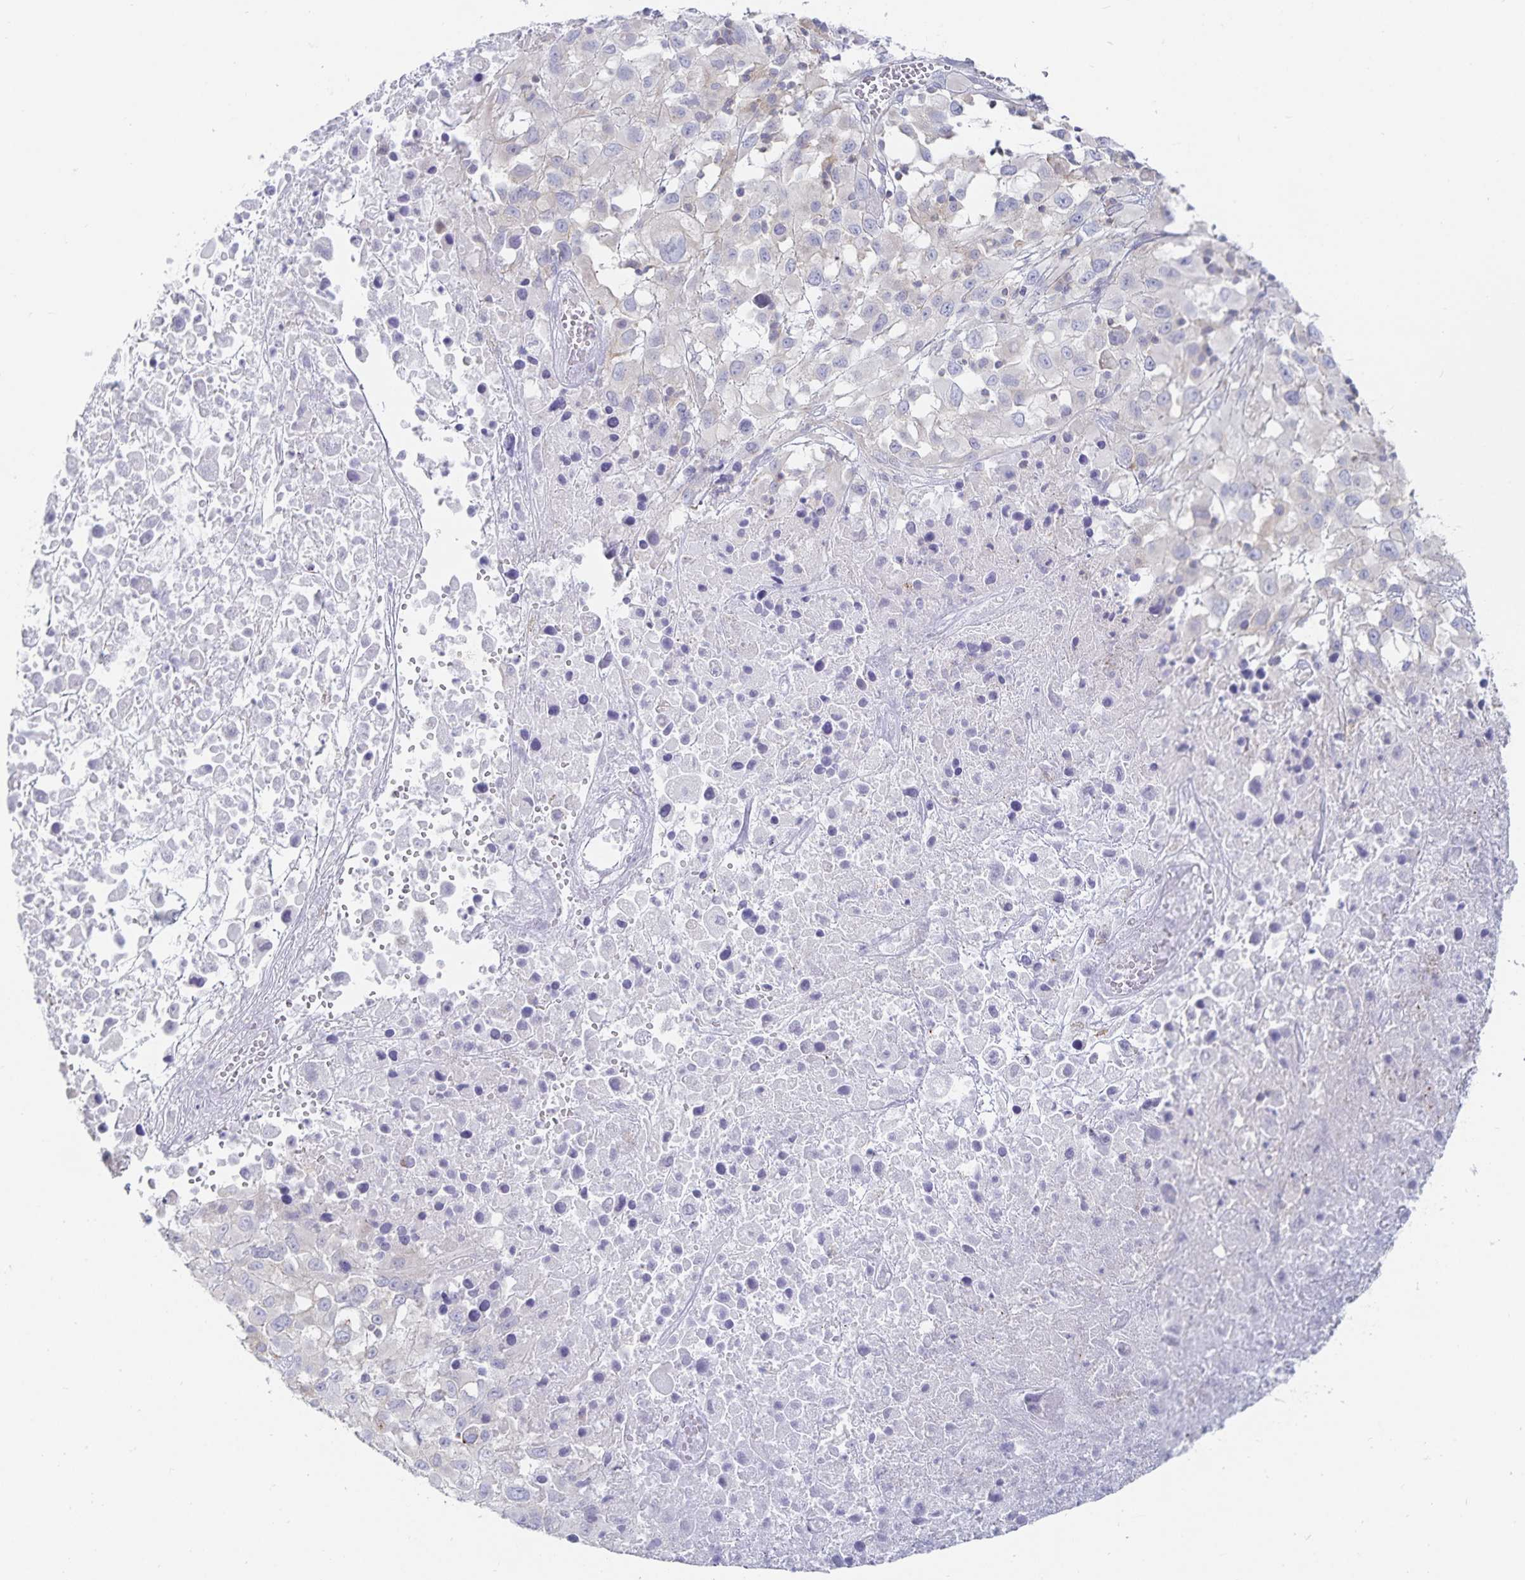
{"staining": {"intensity": "negative", "quantity": "none", "location": "none"}, "tissue": "melanoma", "cell_type": "Tumor cells", "image_type": "cancer", "snomed": [{"axis": "morphology", "description": "Malignant melanoma, Metastatic site"}, {"axis": "topography", "description": "Soft tissue"}], "caption": "Immunohistochemistry (IHC) of malignant melanoma (metastatic site) displays no staining in tumor cells.", "gene": "SFTPA1", "patient": {"sex": "male", "age": 50}}